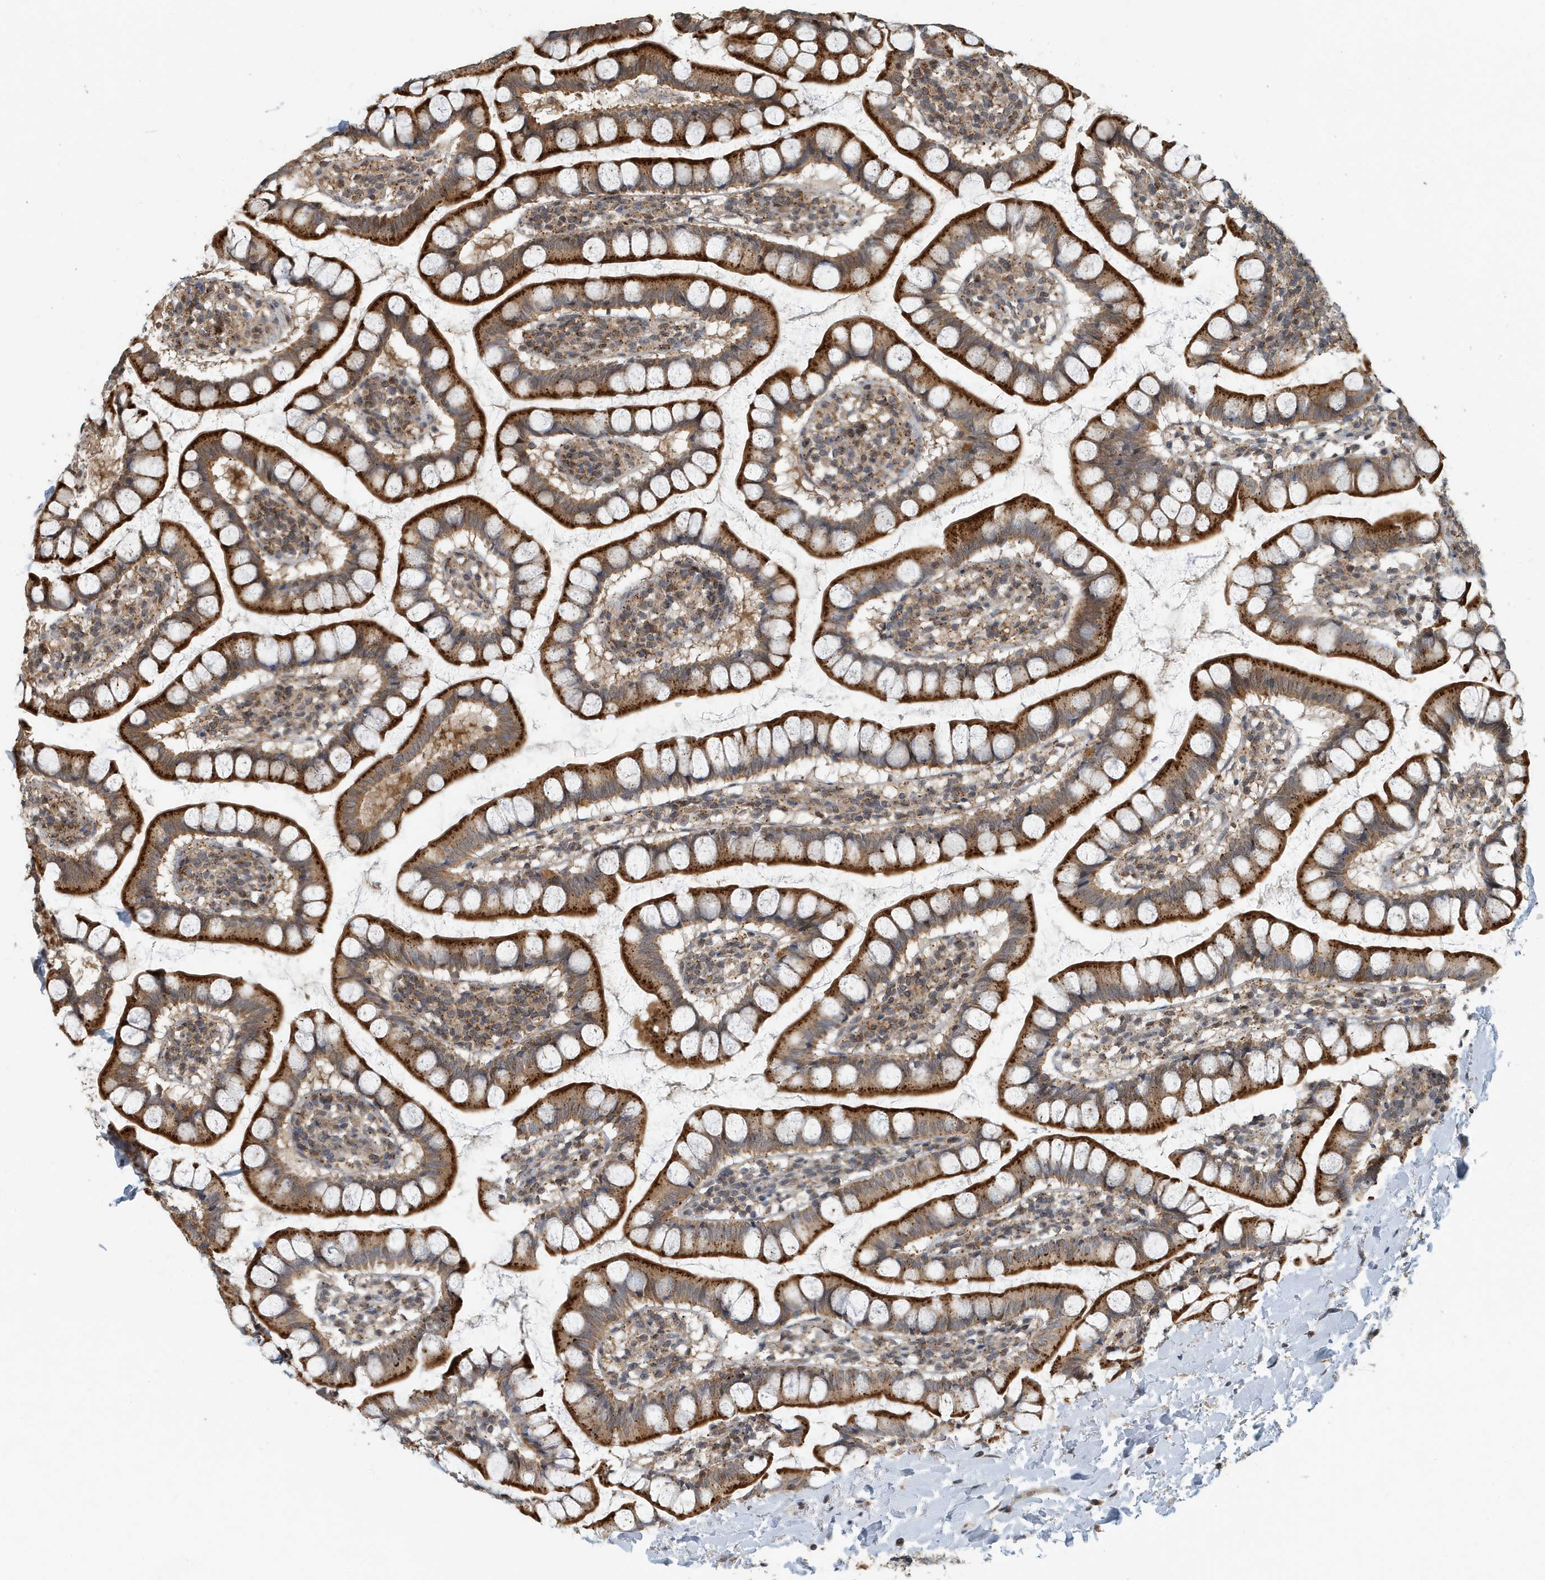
{"staining": {"intensity": "strong", "quantity": ">75%", "location": "cytoplasmic/membranous"}, "tissue": "small intestine", "cell_type": "Glandular cells", "image_type": "normal", "snomed": [{"axis": "morphology", "description": "Normal tissue, NOS"}, {"axis": "topography", "description": "Small intestine"}], "caption": "Protein expression analysis of normal human small intestine reveals strong cytoplasmic/membranous positivity in about >75% of glandular cells. The staining was performed using DAB (3,3'-diaminobenzidine) to visualize the protein expression in brown, while the nuclei were stained in blue with hematoxylin (Magnification: 20x).", "gene": "KIF15", "patient": {"sex": "female", "age": 84}}